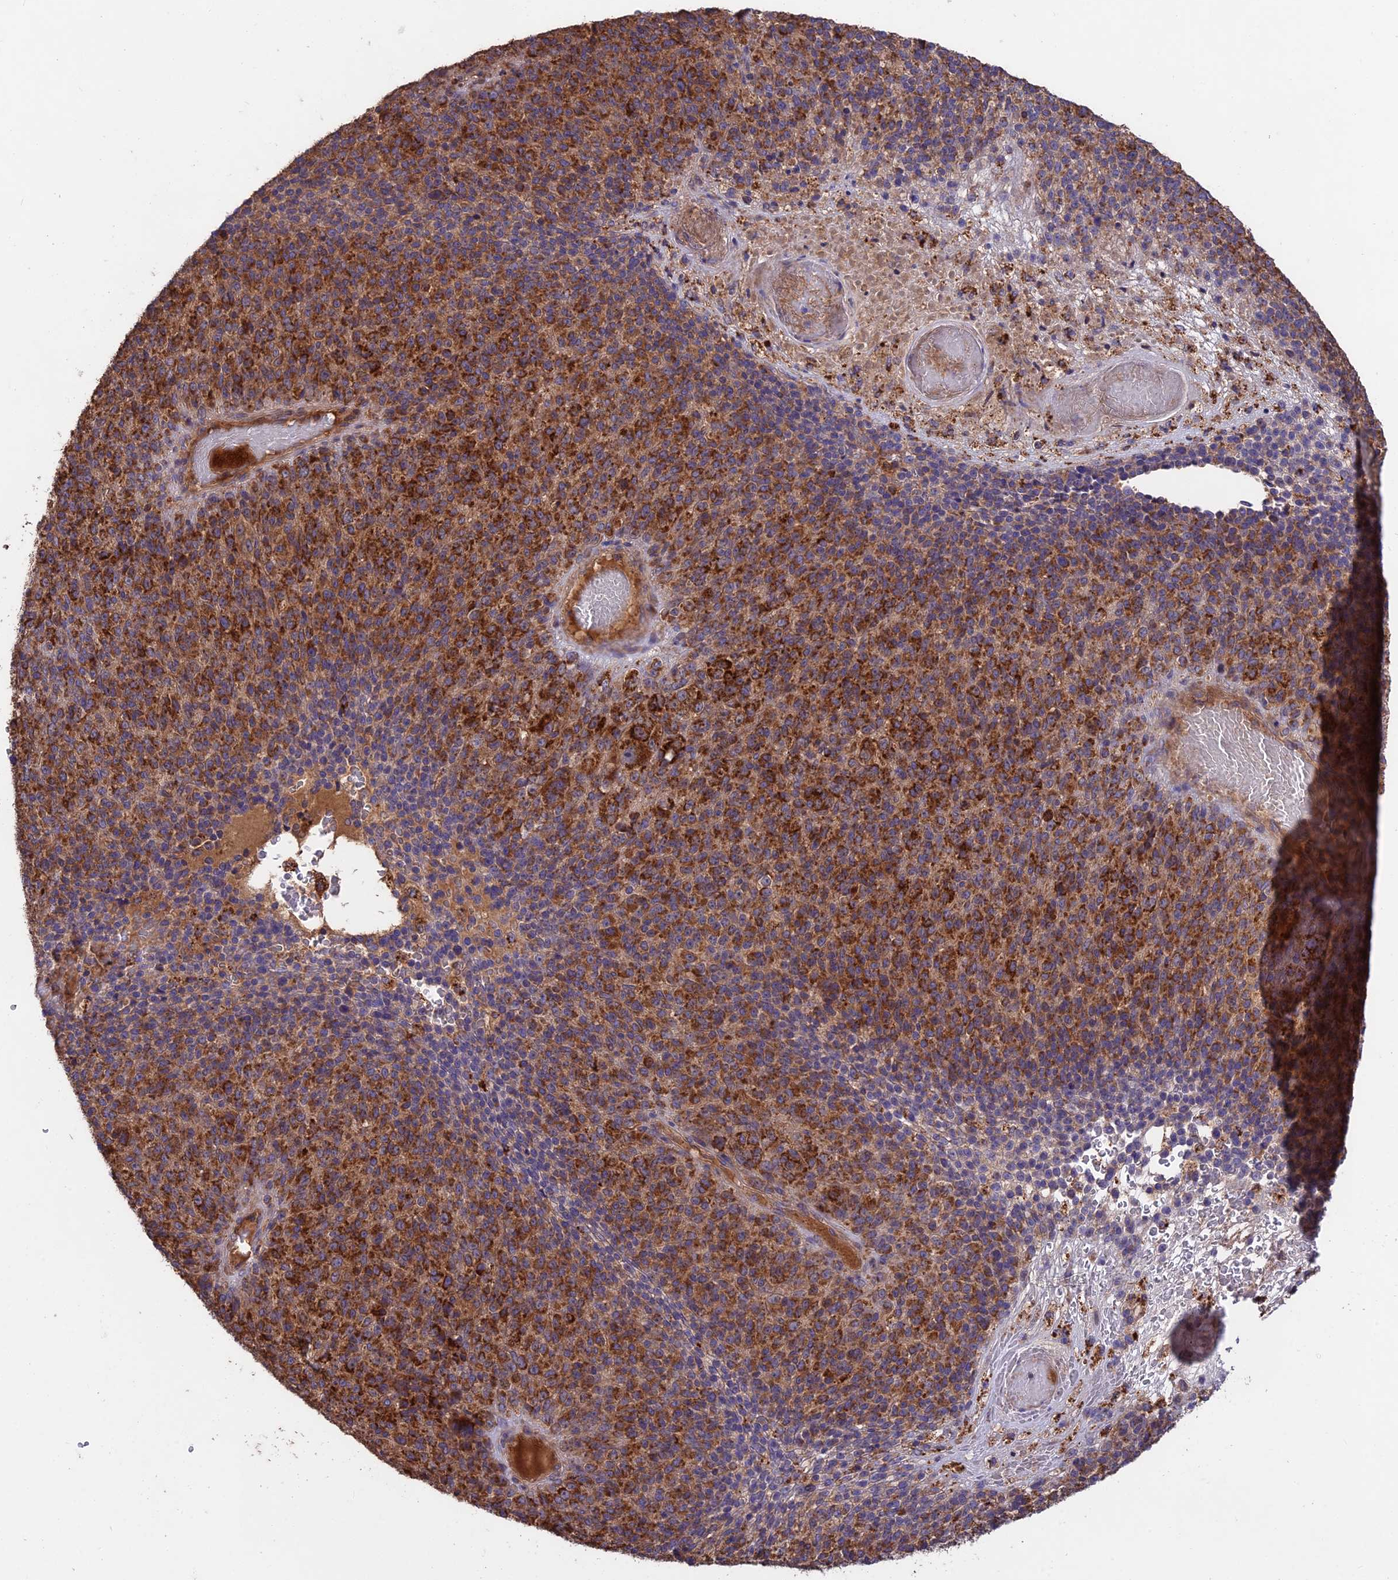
{"staining": {"intensity": "strong", "quantity": ">75%", "location": "cytoplasmic/membranous"}, "tissue": "melanoma", "cell_type": "Tumor cells", "image_type": "cancer", "snomed": [{"axis": "morphology", "description": "Malignant melanoma, Metastatic site"}, {"axis": "topography", "description": "Brain"}], "caption": "About >75% of tumor cells in melanoma demonstrate strong cytoplasmic/membranous protein positivity as visualized by brown immunohistochemical staining.", "gene": "NUDT8", "patient": {"sex": "female", "age": 56}}